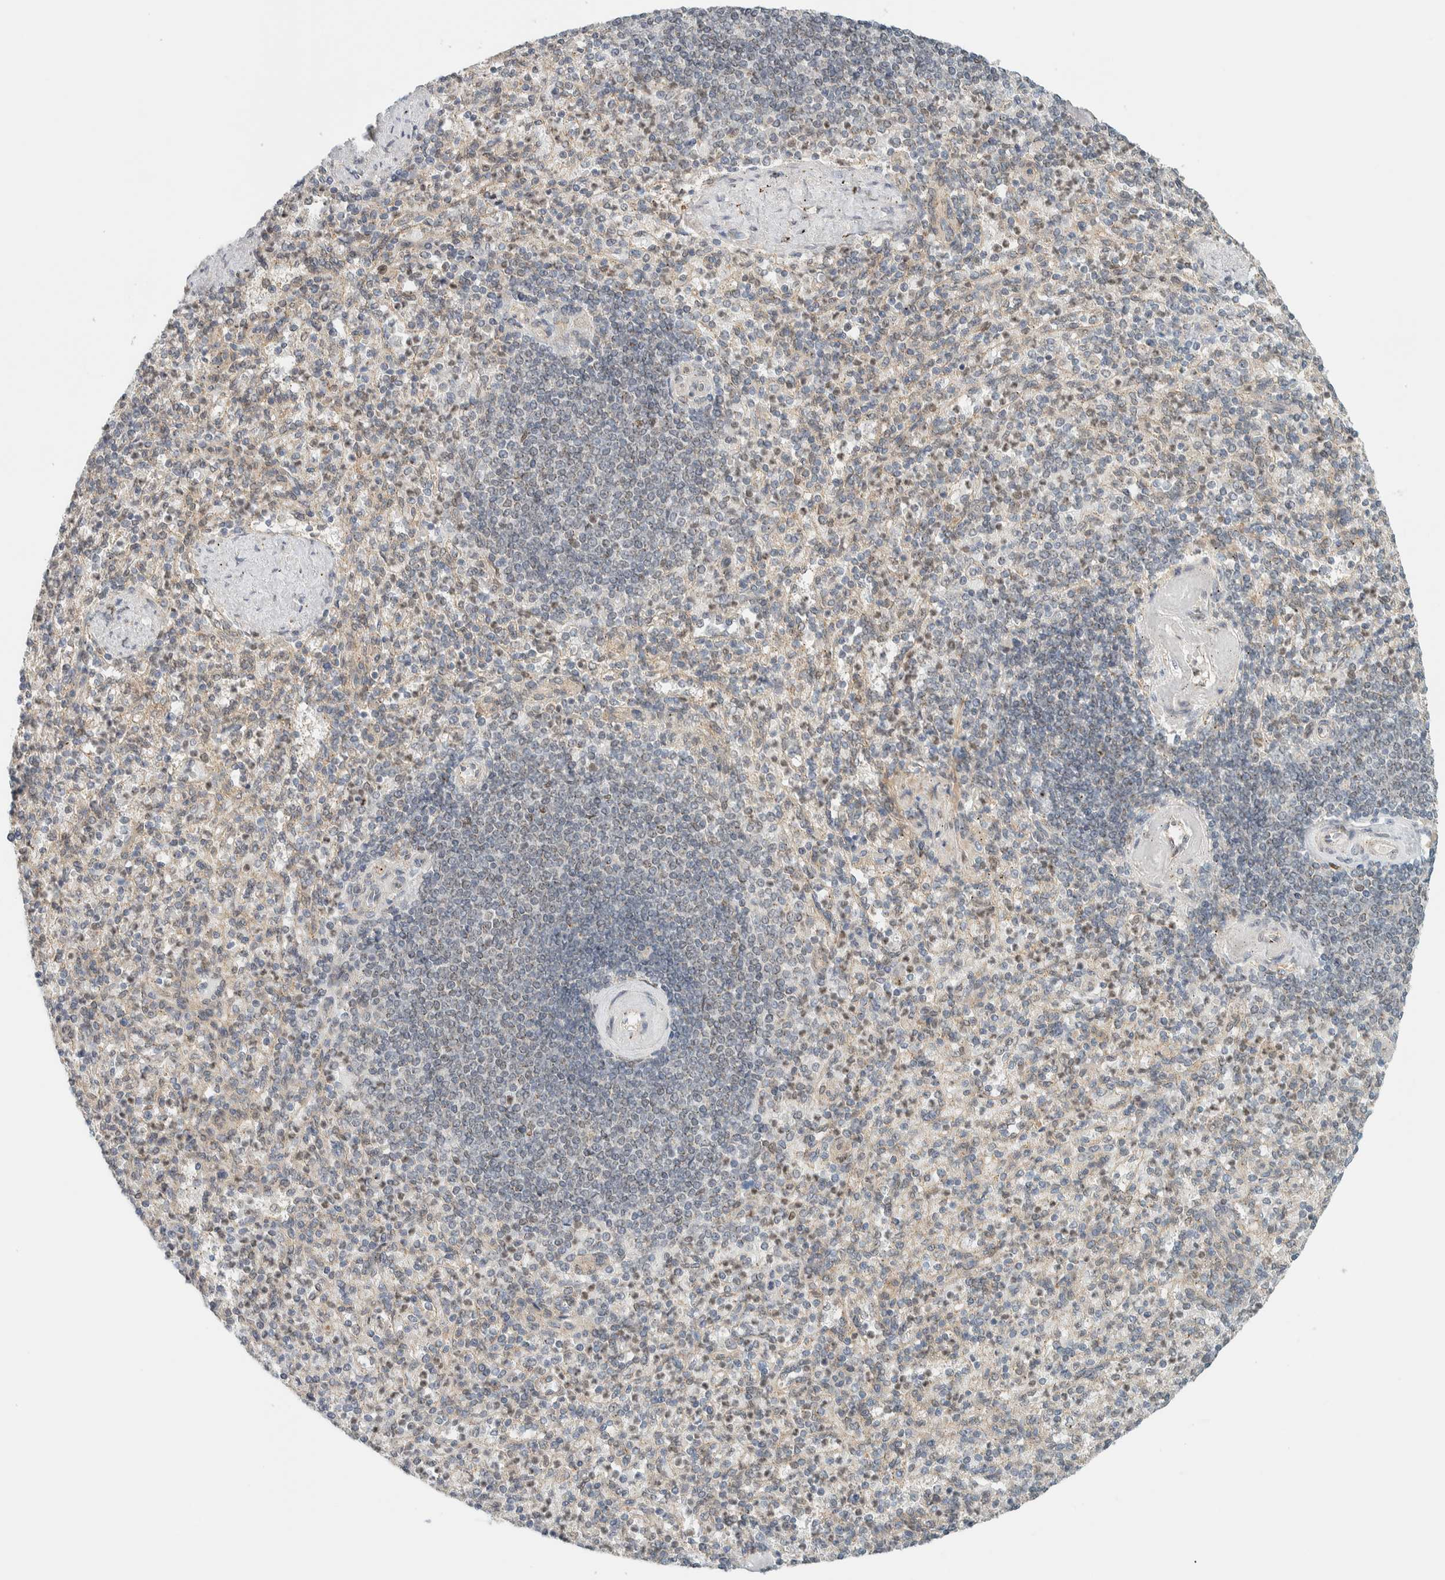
{"staining": {"intensity": "weak", "quantity": "25%-75%", "location": "nuclear"}, "tissue": "spleen", "cell_type": "Cells in red pulp", "image_type": "normal", "snomed": [{"axis": "morphology", "description": "Normal tissue, NOS"}, {"axis": "topography", "description": "Spleen"}], "caption": "Protein staining of benign spleen demonstrates weak nuclear positivity in about 25%-75% of cells in red pulp.", "gene": "TFE3", "patient": {"sex": "female", "age": 74}}